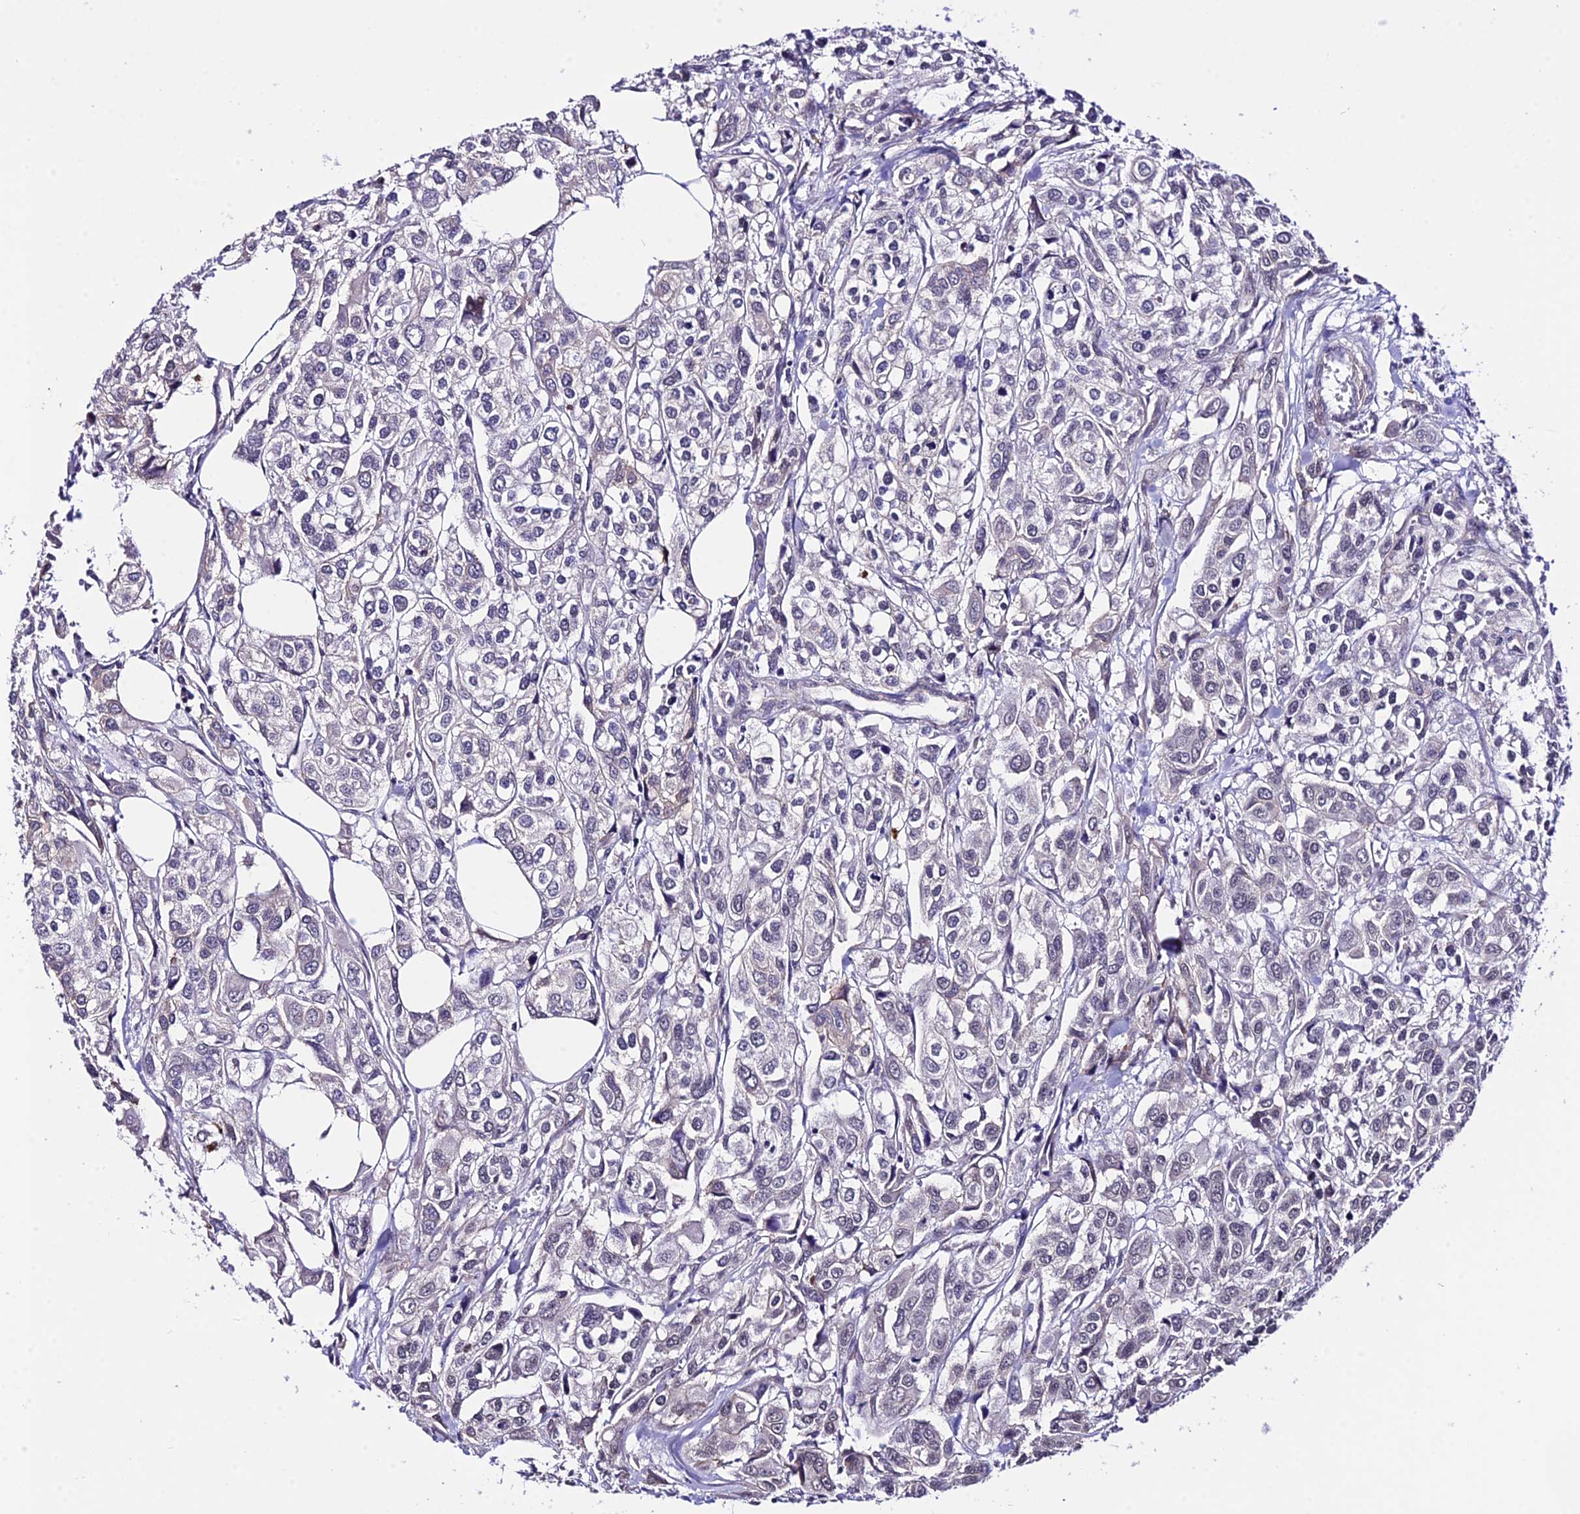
{"staining": {"intensity": "negative", "quantity": "none", "location": "none"}, "tissue": "urothelial cancer", "cell_type": "Tumor cells", "image_type": "cancer", "snomed": [{"axis": "morphology", "description": "Urothelial carcinoma, High grade"}, {"axis": "topography", "description": "Urinary bladder"}], "caption": "This is a image of immunohistochemistry (IHC) staining of high-grade urothelial carcinoma, which shows no staining in tumor cells.", "gene": "POLR2I", "patient": {"sex": "male", "age": 67}}